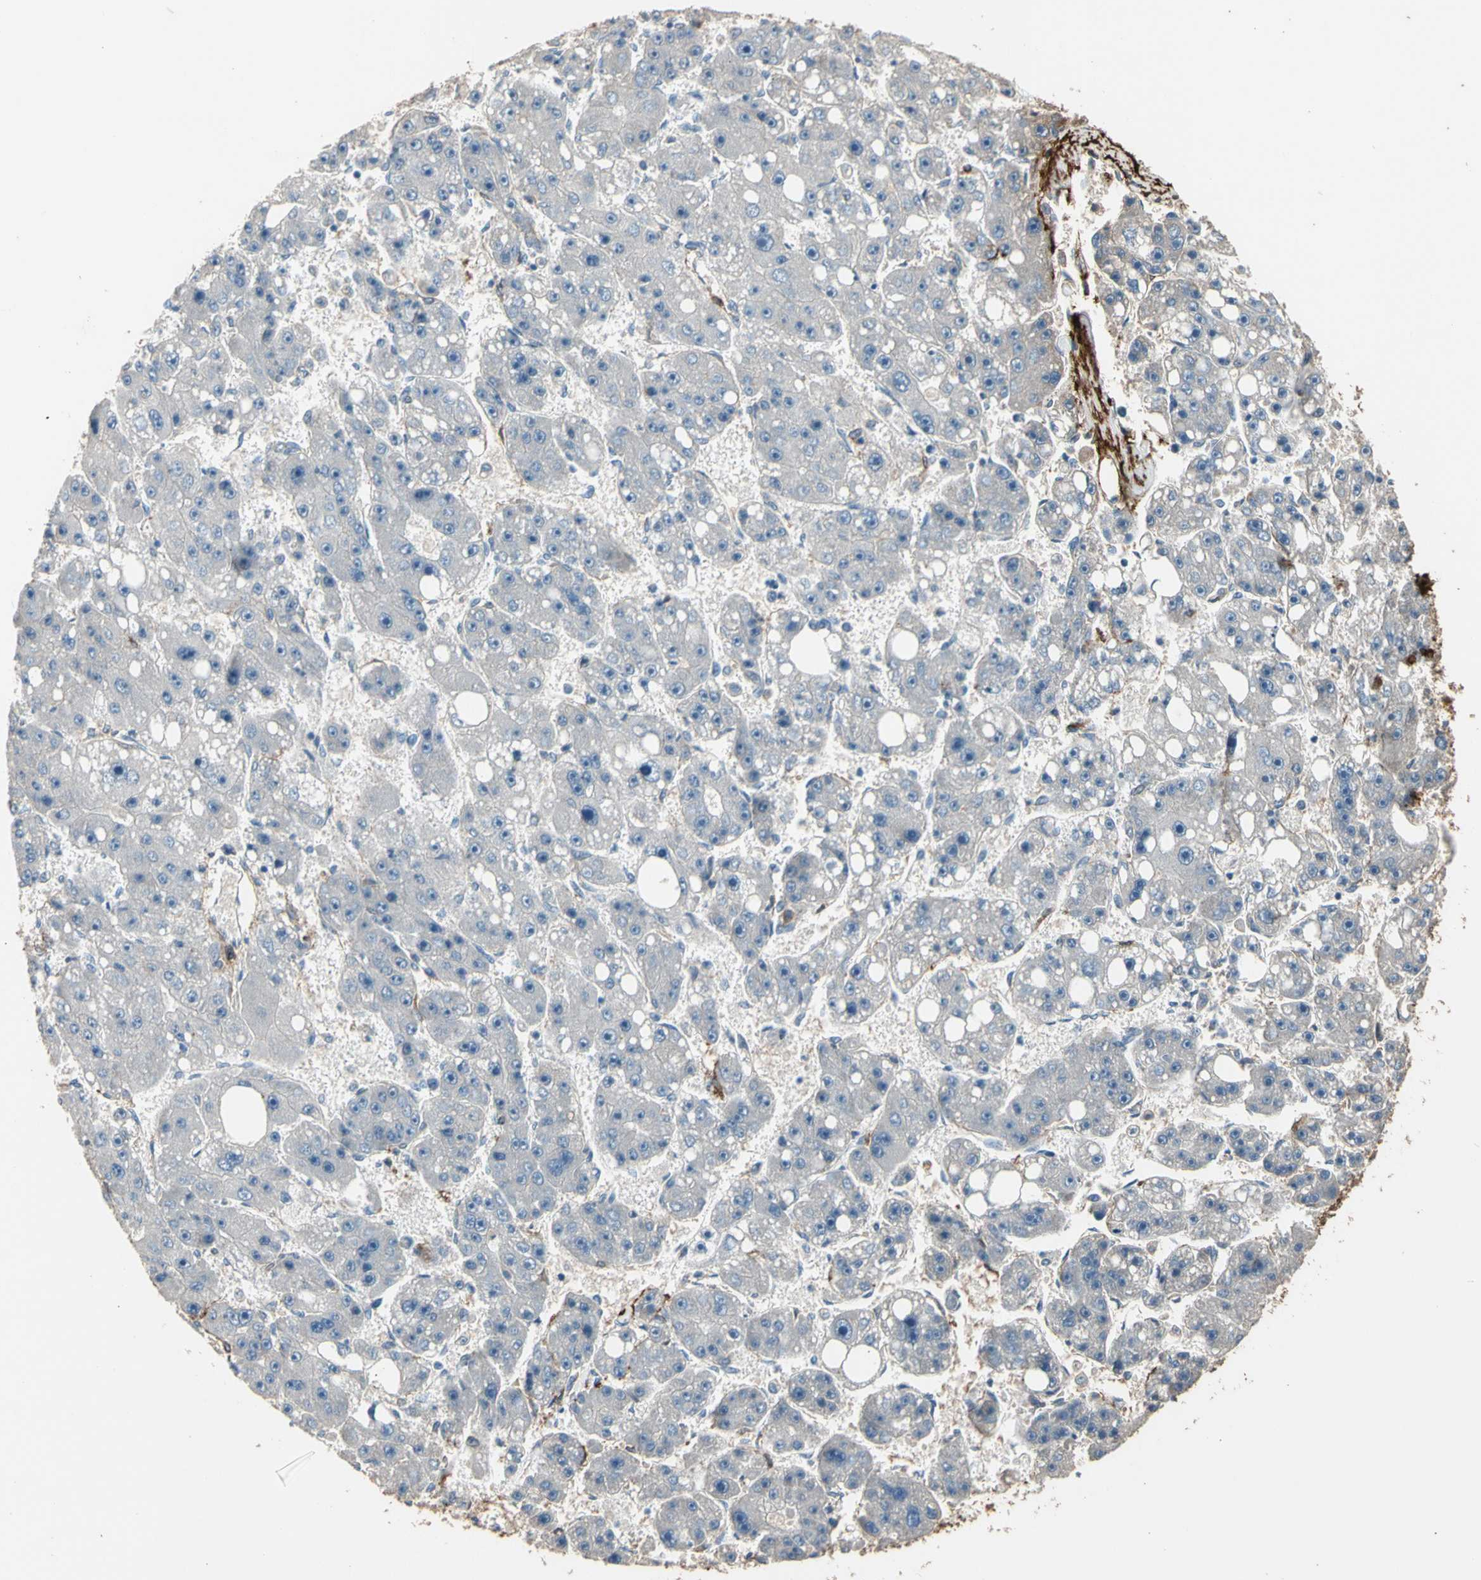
{"staining": {"intensity": "negative", "quantity": "none", "location": "none"}, "tissue": "liver cancer", "cell_type": "Tumor cells", "image_type": "cancer", "snomed": [{"axis": "morphology", "description": "Carcinoma, Hepatocellular, NOS"}, {"axis": "topography", "description": "Liver"}], "caption": "This is an immunohistochemistry image of human liver cancer (hepatocellular carcinoma). There is no staining in tumor cells.", "gene": "SUSD2", "patient": {"sex": "female", "age": 61}}